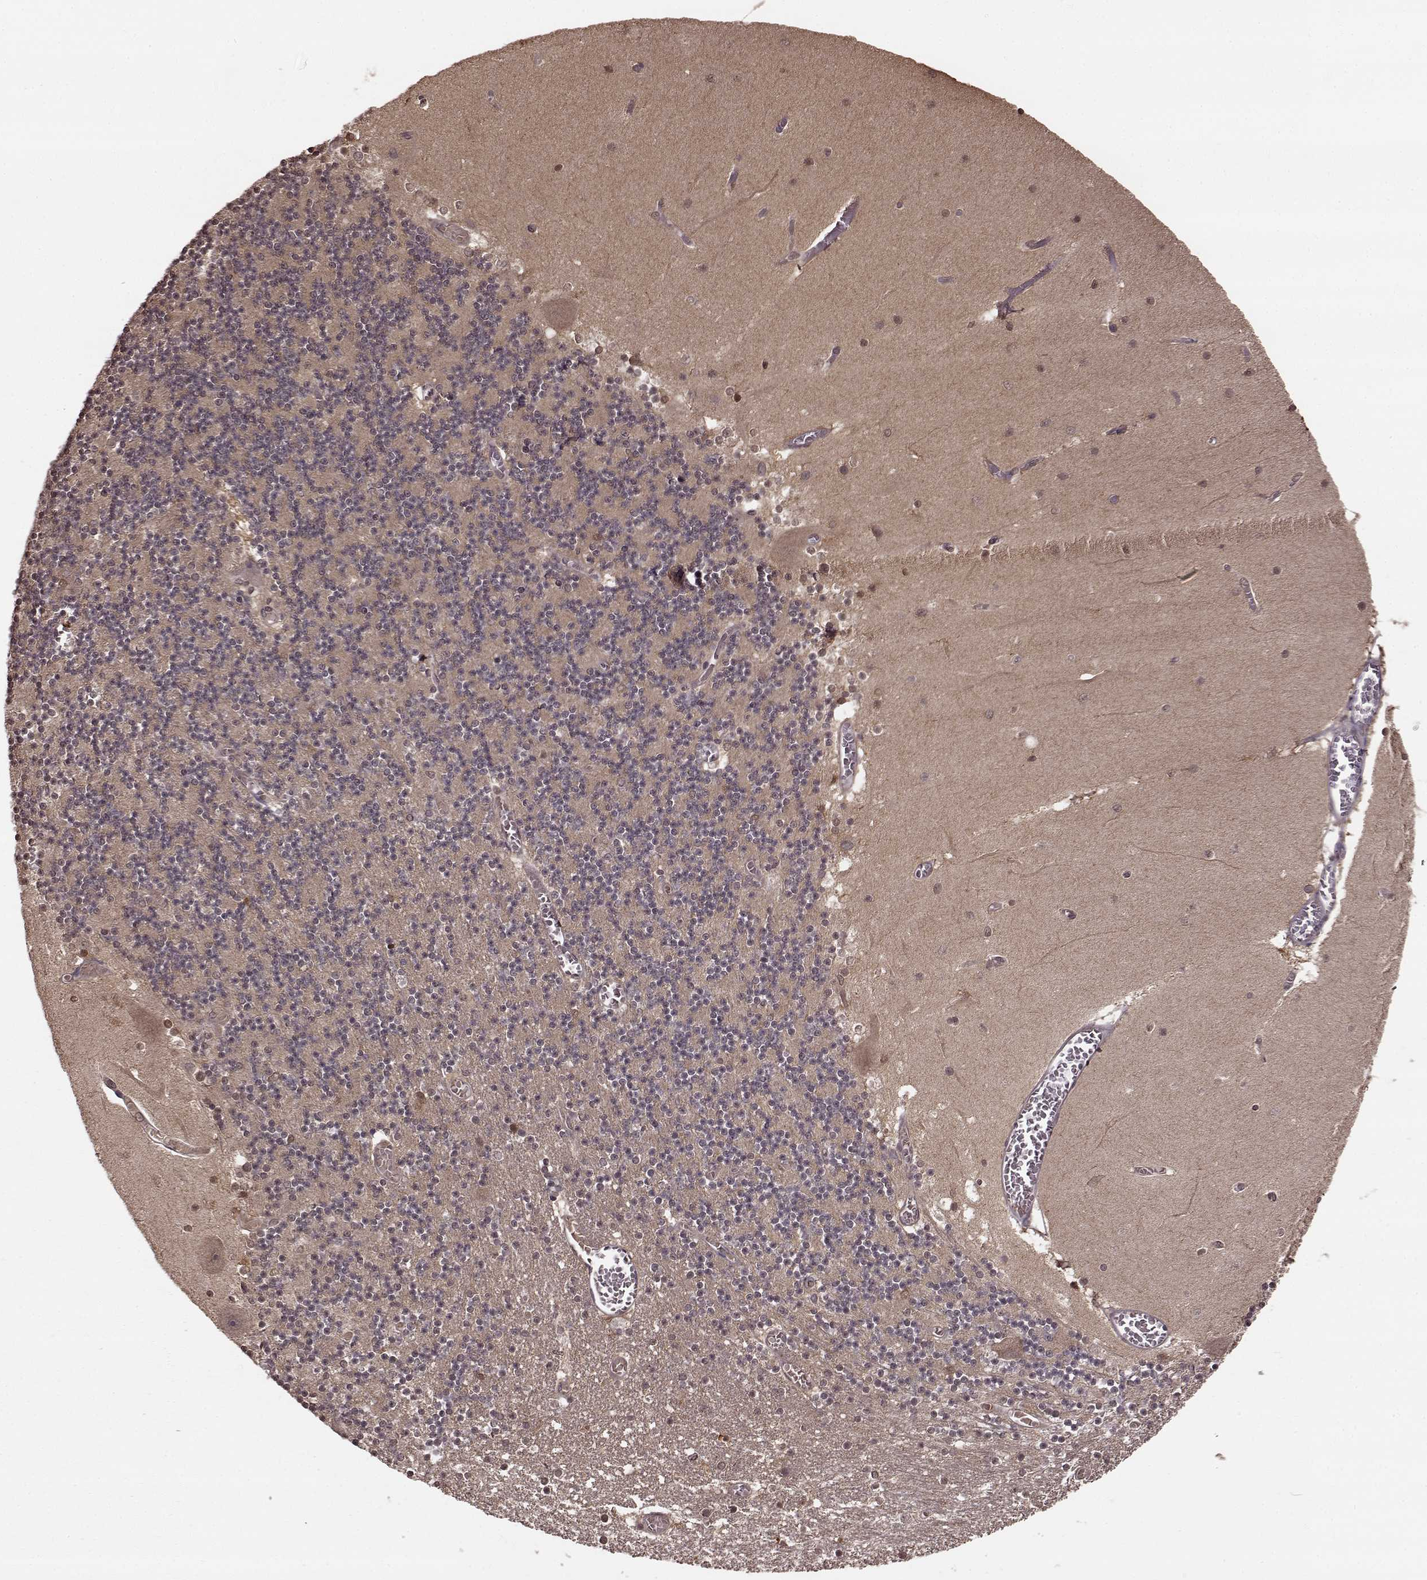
{"staining": {"intensity": "weak", "quantity": "25%-75%", "location": "cytoplasmic/membranous"}, "tissue": "cerebellum", "cell_type": "Cells in granular layer", "image_type": "normal", "snomed": [{"axis": "morphology", "description": "Normal tissue, NOS"}, {"axis": "topography", "description": "Cerebellum"}], "caption": "A low amount of weak cytoplasmic/membranous staining is identified in about 25%-75% of cells in granular layer in normal cerebellum. Nuclei are stained in blue.", "gene": "GSS", "patient": {"sex": "female", "age": 28}}